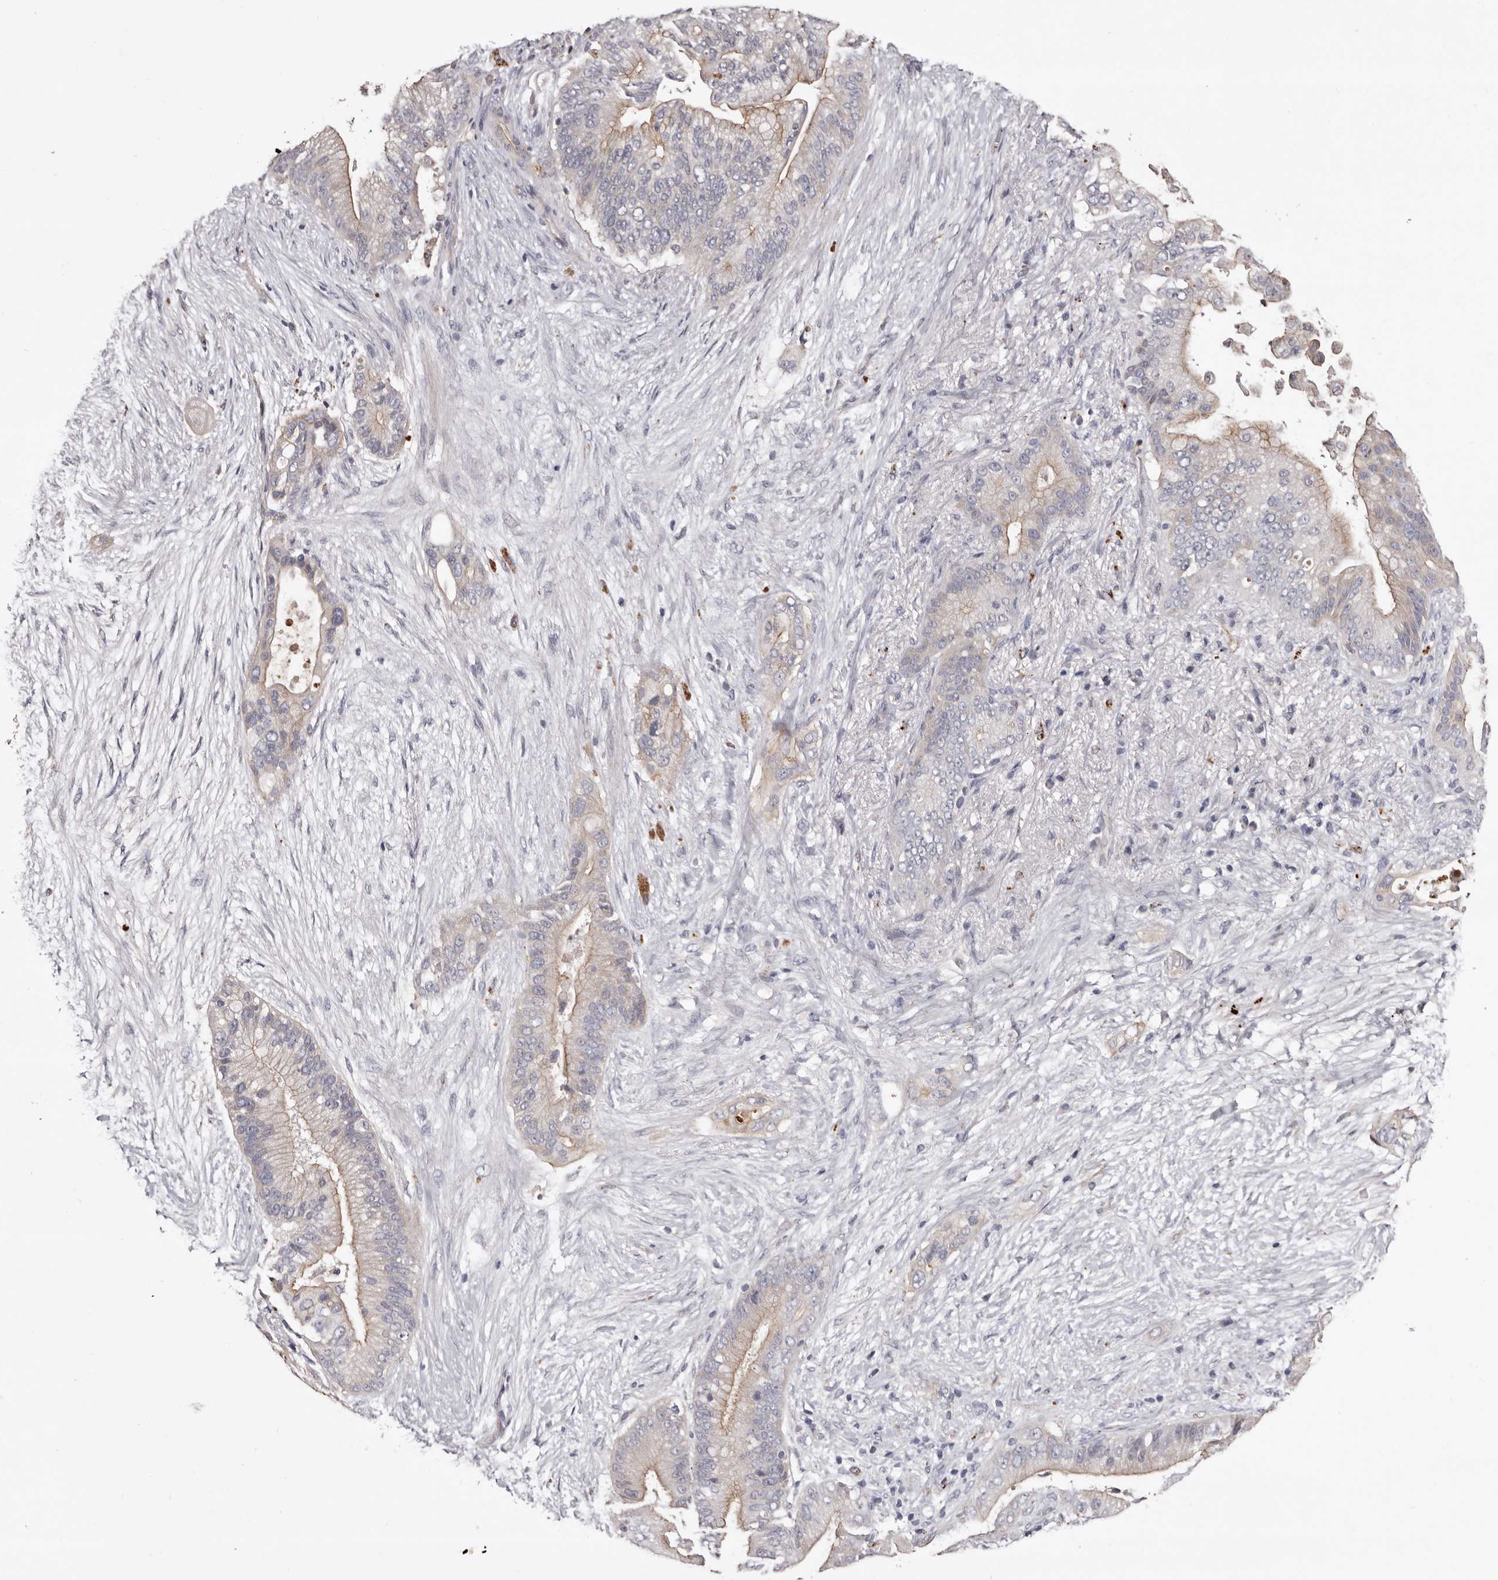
{"staining": {"intensity": "moderate", "quantity": "<25%", "location": "cytoplasmic/membranous"}, "tissue": "pancreatic cancer", "cell_type": "Tumor cells", "image_type": "cancer", "snomed": [{"axis": "morphology", "description": "Adenocarcinoma, NOS"}, {"axis": "topography", "description": "Pancreas"}], "caption": "Adenocarcinoma (pancreatic) tissue reveals moderate cytoplasmic/membranous staining in about <25% of tumor cells, visualized by immunohistochemistry. (DAB IHC with brightfield microscopy, high magnification).", "gene": "SLC10A4", "patient": {"sex": "male", "age": 53}}